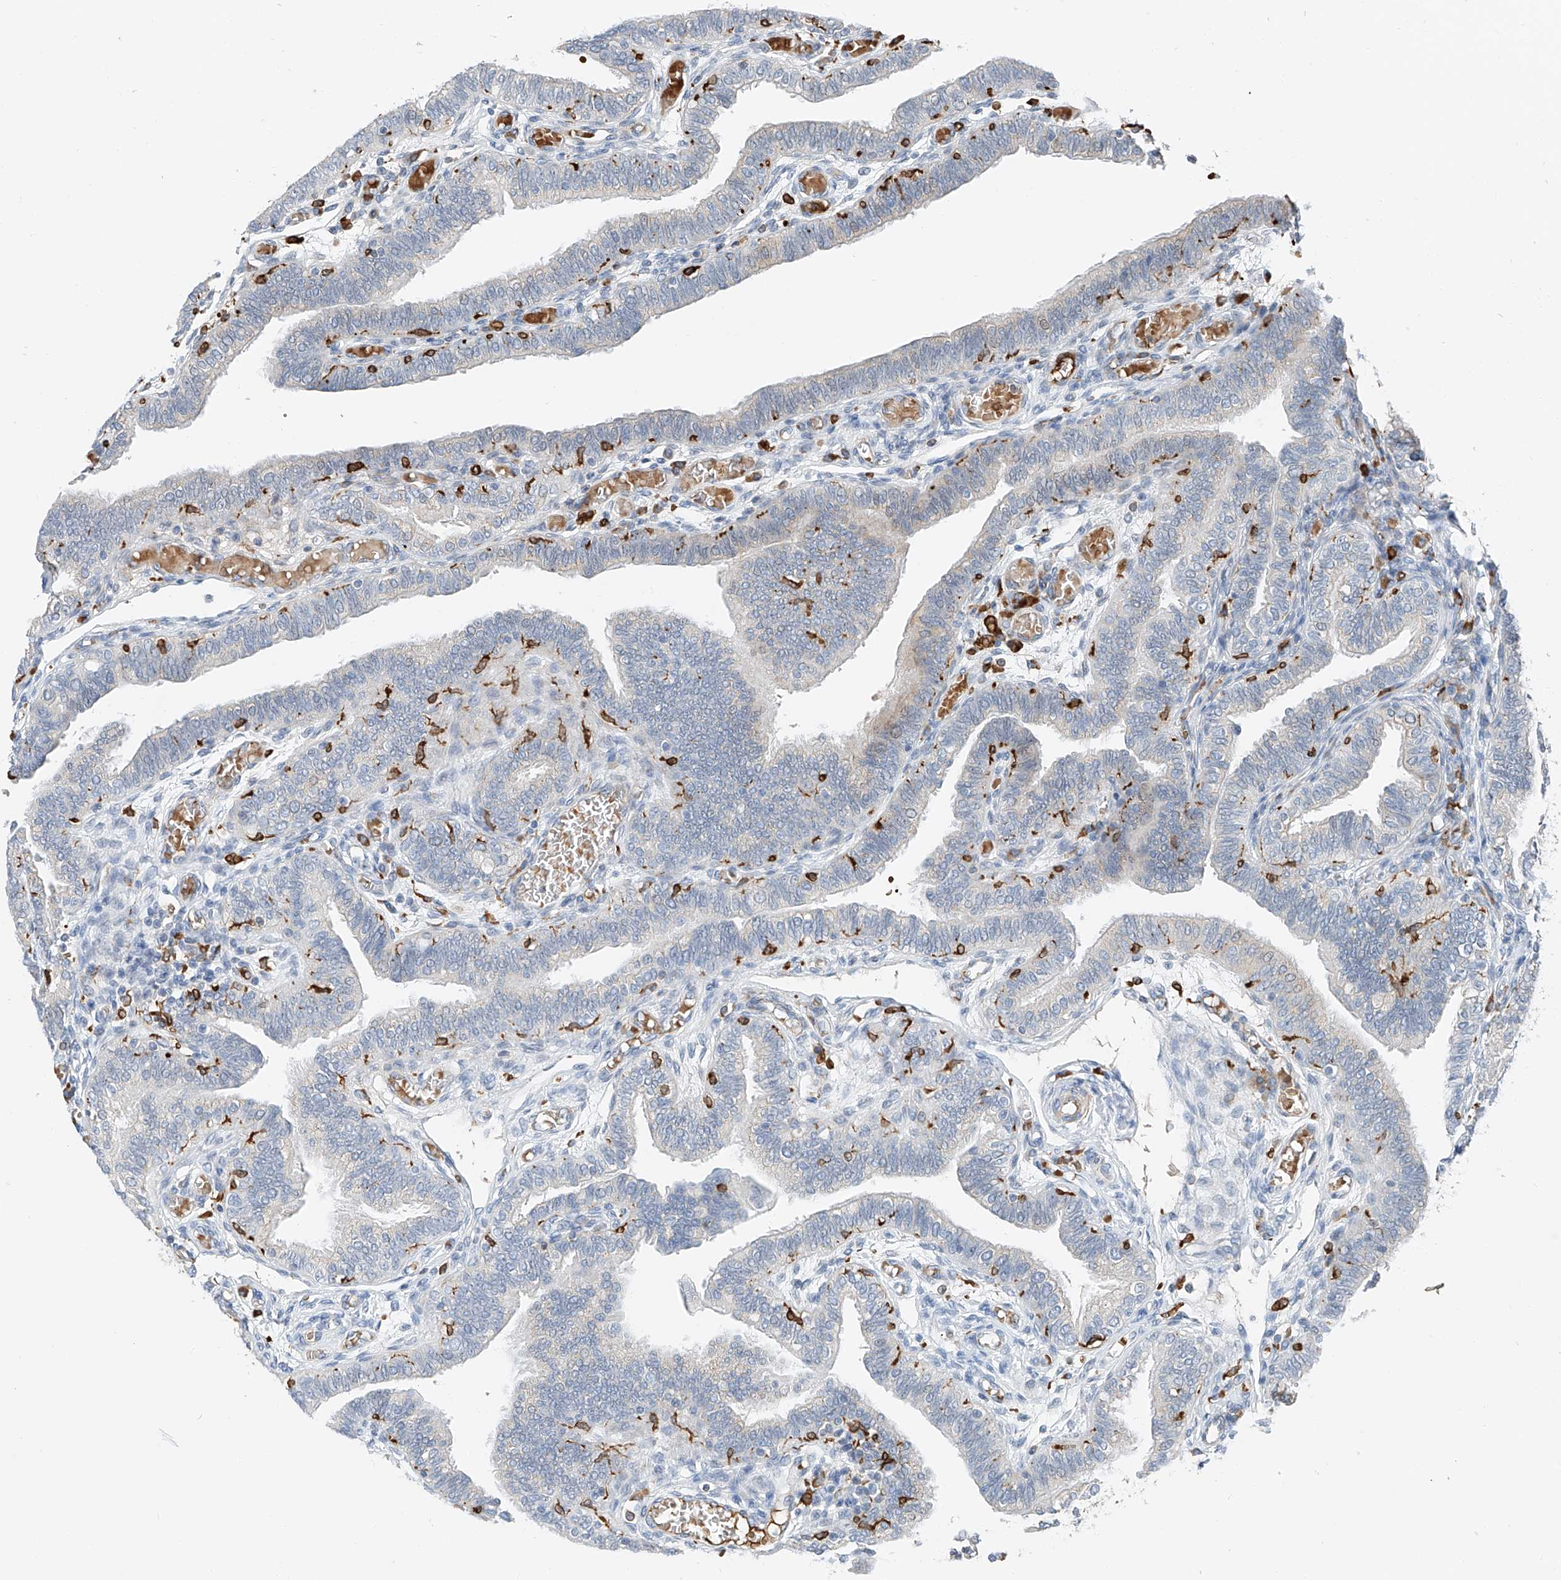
{"staining": {"intensity": "negative", "quantity": "none", "location": "none"}, "tissue": "fallopian tube", "cell_type": "Glandular cells", "image_type": "normal", "snomed": [{"axis": "morphology", "description": "Normal tissue, NOS"}, {"axis": "topography", "description": "Fallopian tube"}], "caption": "Human fallopian tube stained for a protein using immunohistochemistry (IHC) demonstrates no expression in glandular cells.", "gene": "TBXAS1", "patient": {"sex": "female", "age": 39}}